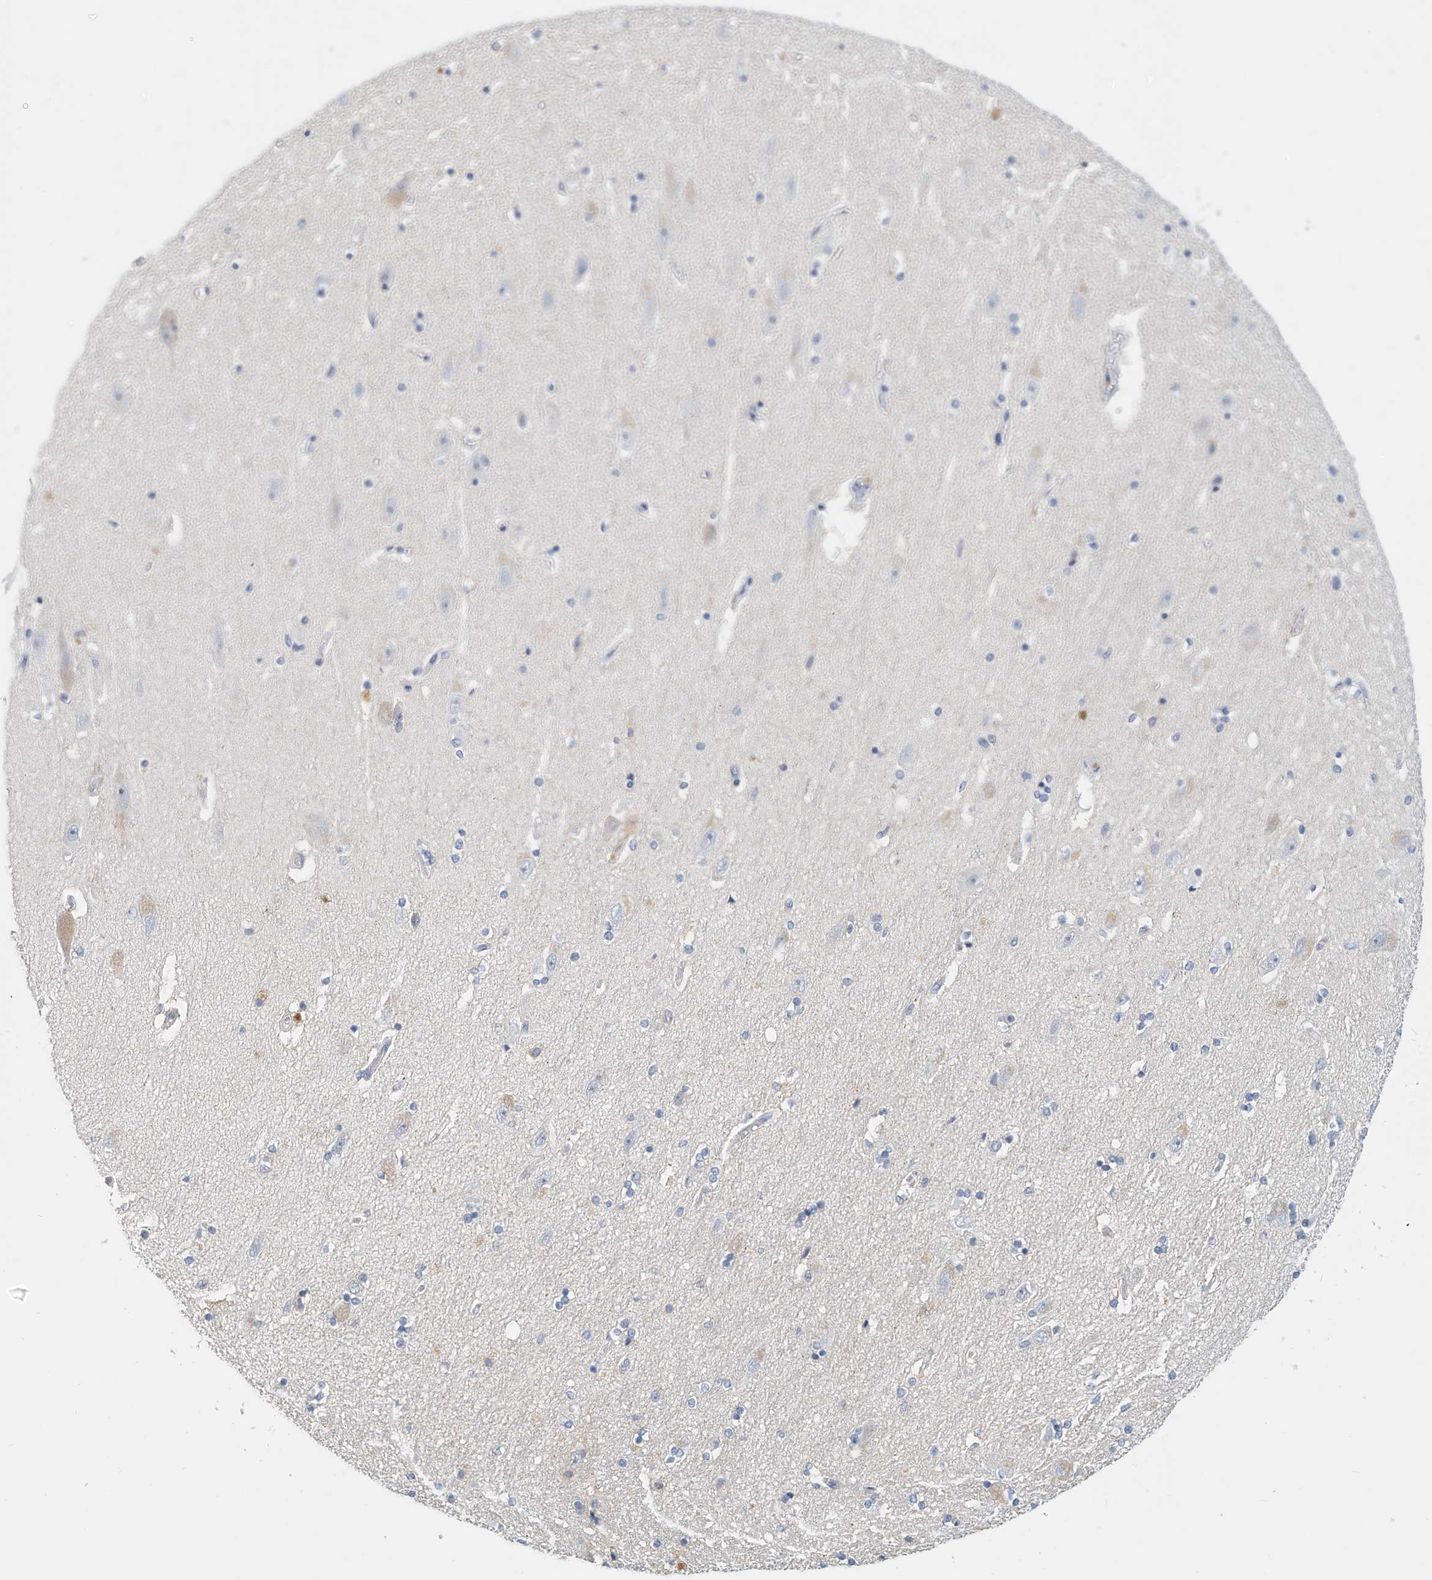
{"staining": {"intensity": "negative", "quantity": "none", "location": "none"}, "tissue": "hippocampus", "cell_type": "Glial cells", "image_type": "normal", "snomed": [{"axis": "morphology", "description": "Normal tissue, NOS"}, {"axis": "topography", "description": "Hippocampus"}], "caption": "High power microscopy histopathology image of an immunohistochemistry (IHC) image of benign hippocampus, revealing no significant staining in glial cells.", "gene": "ARHGAP28", "patient": {"sex": "female", "age": 54}}